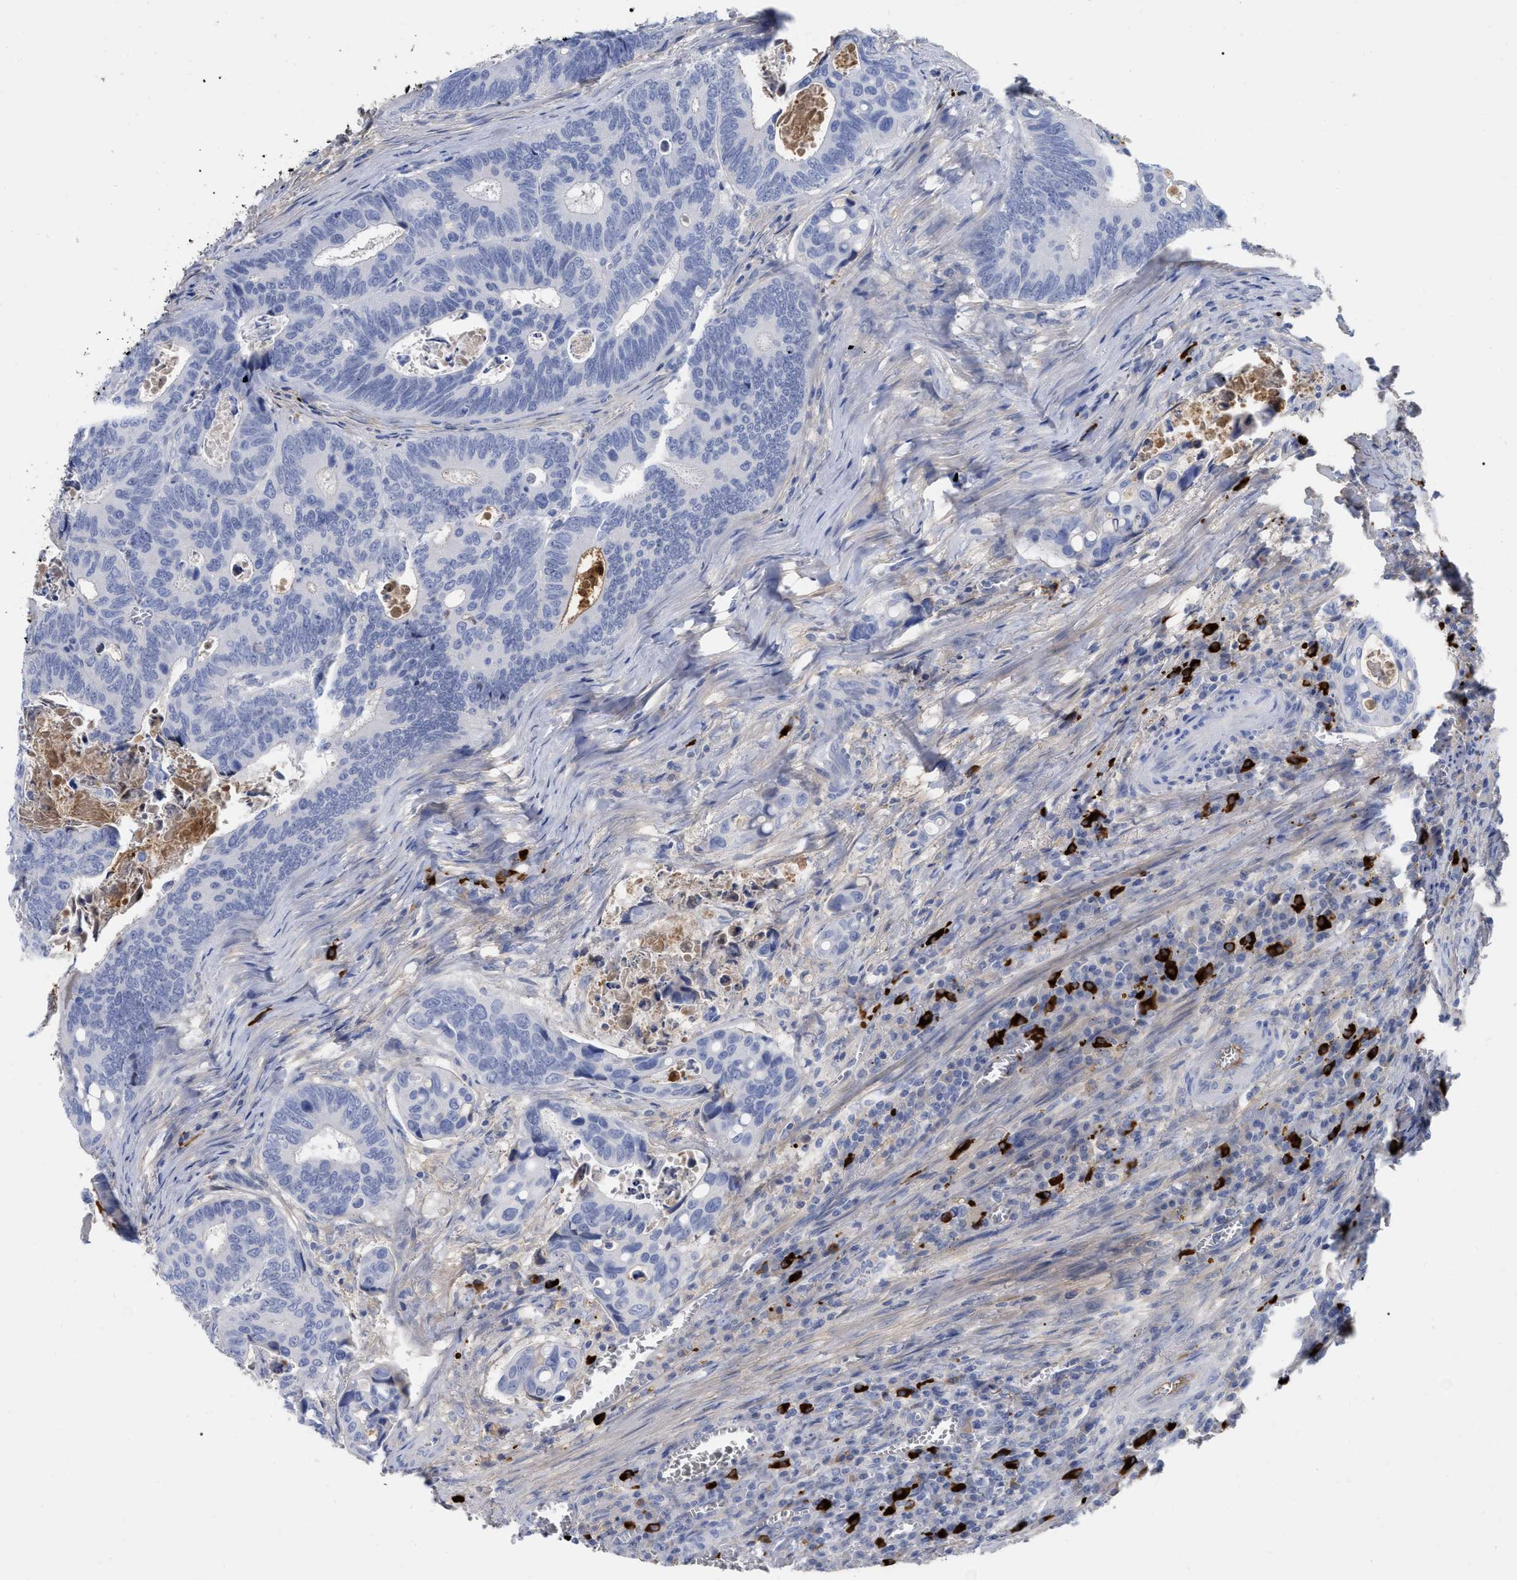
{"staining": {"intensity": "negative", "quantity": "none", "location": "none"}, "tissue": "colorectal cancer", "cell_type": "Tumor cells", "image_type": "cancer", "snomed": [{"axis": "morphology", "description": "Inflammation, NOS"}, {"axis": "morphology", "description": "Adenocarcinoma, NOS"}, {"axis": "topography", "description": "Colon"}], "caption": "Immunohistochemistry histopathology image of neoplastic tissue: human colorectal cancer (adenocarcinoma) stained with DAB reveals no significant protein staining in tumor cells. (Immunohistochemistry, brightfield microscopy, high magnification).", "gene": "IGHV5-51", "patient": {"sex": "male", "age": 72}}